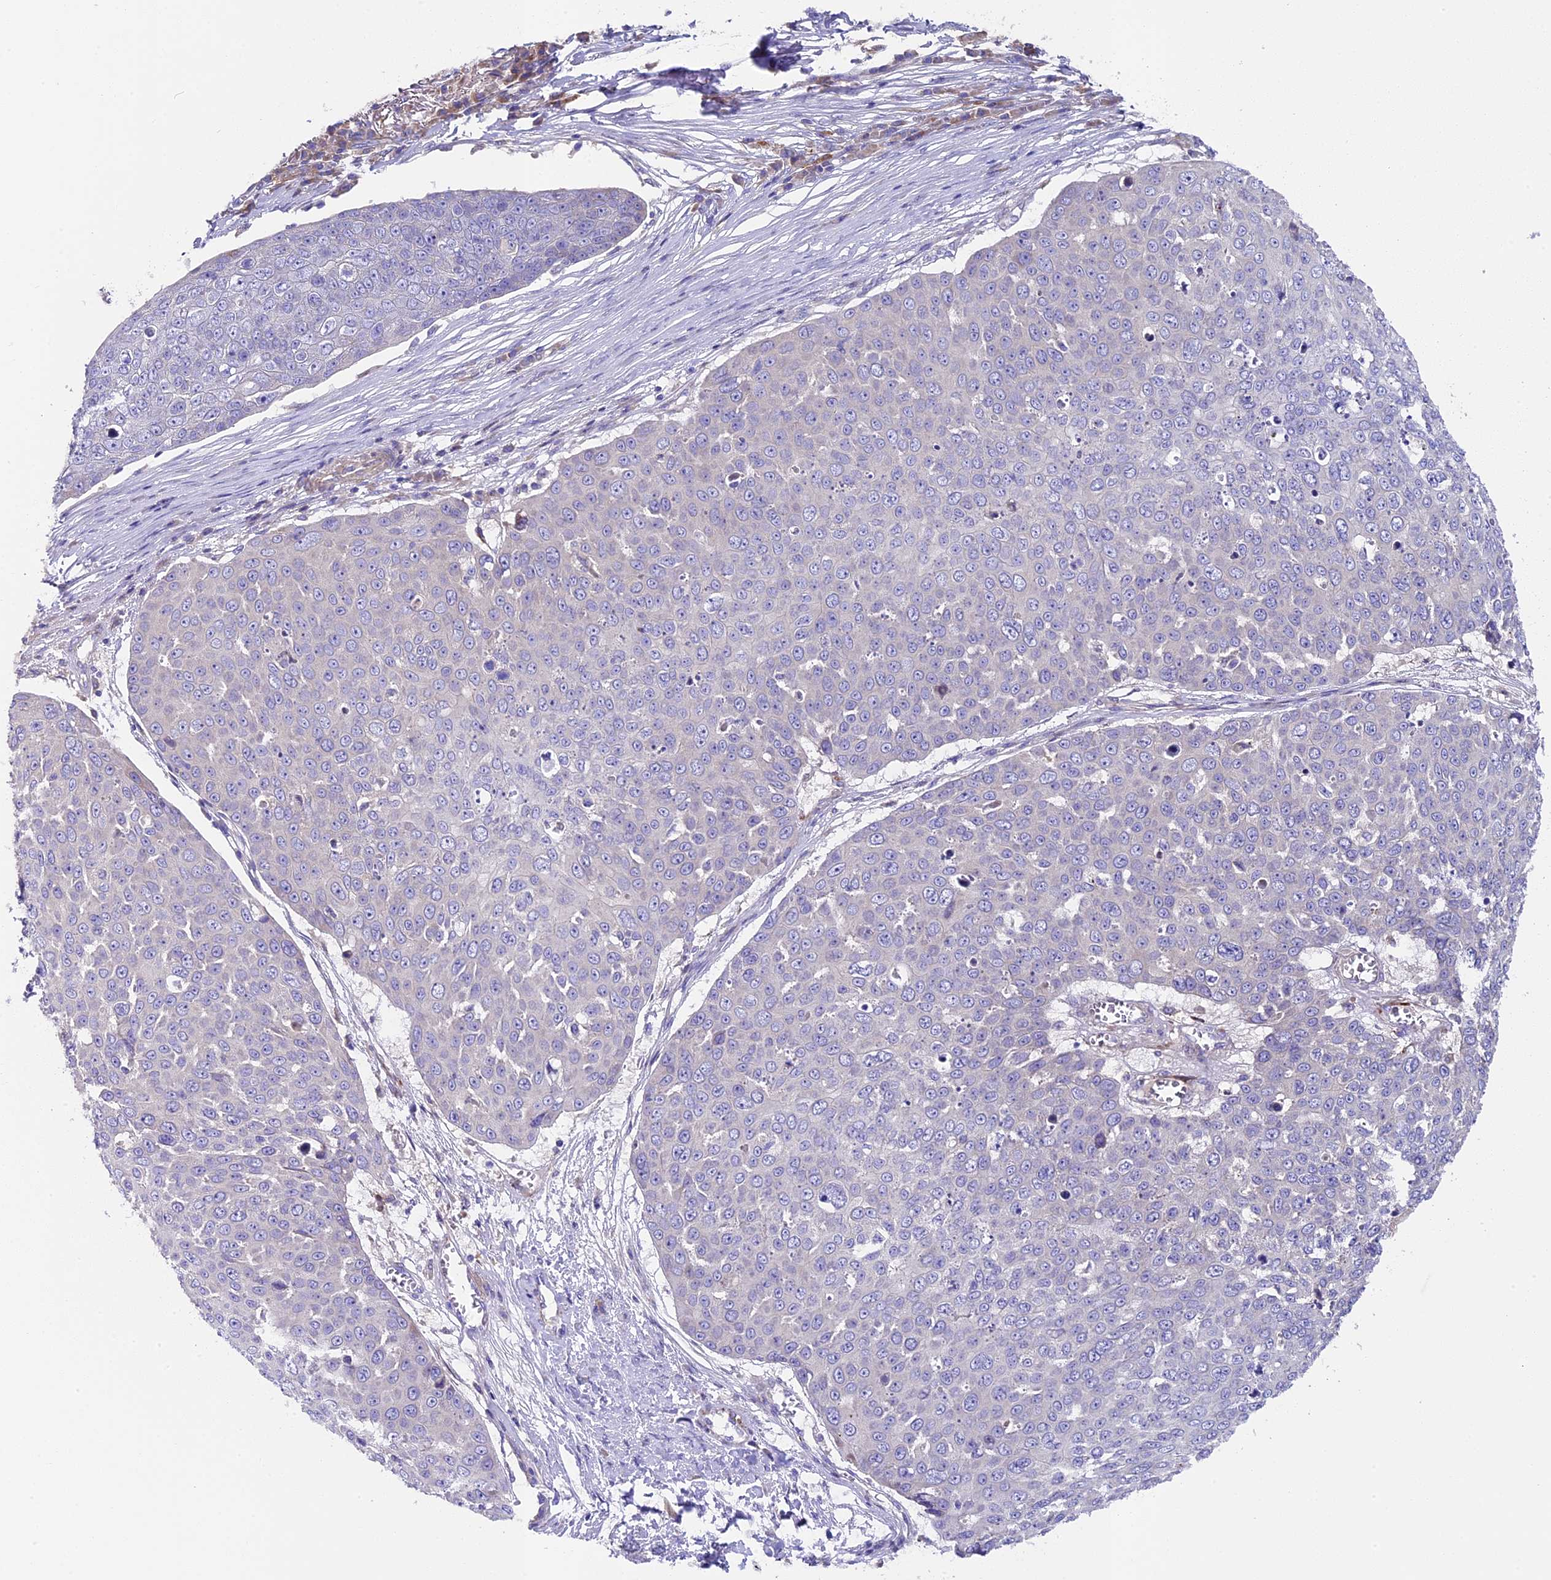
{"staining": {"intensity": "negative", "quantity": "none", "location": "none"}, "tissue": "skin cancer", "cell_type": "Tumor cells", "image_type": "cancer", "snomed": [{"axis": "morphology", "description": "Squamous cell carcinoma, NOS"}, {"axis": "topography", "description": "Skin"}], "caption": "High power microscopy image of an immunohistochemistry (IHC) histopathology image of skin cancer, revealing no significant staining in tumor cells.", "gene": "PIGU", "patient": {"sex": "male", "age": 71}}